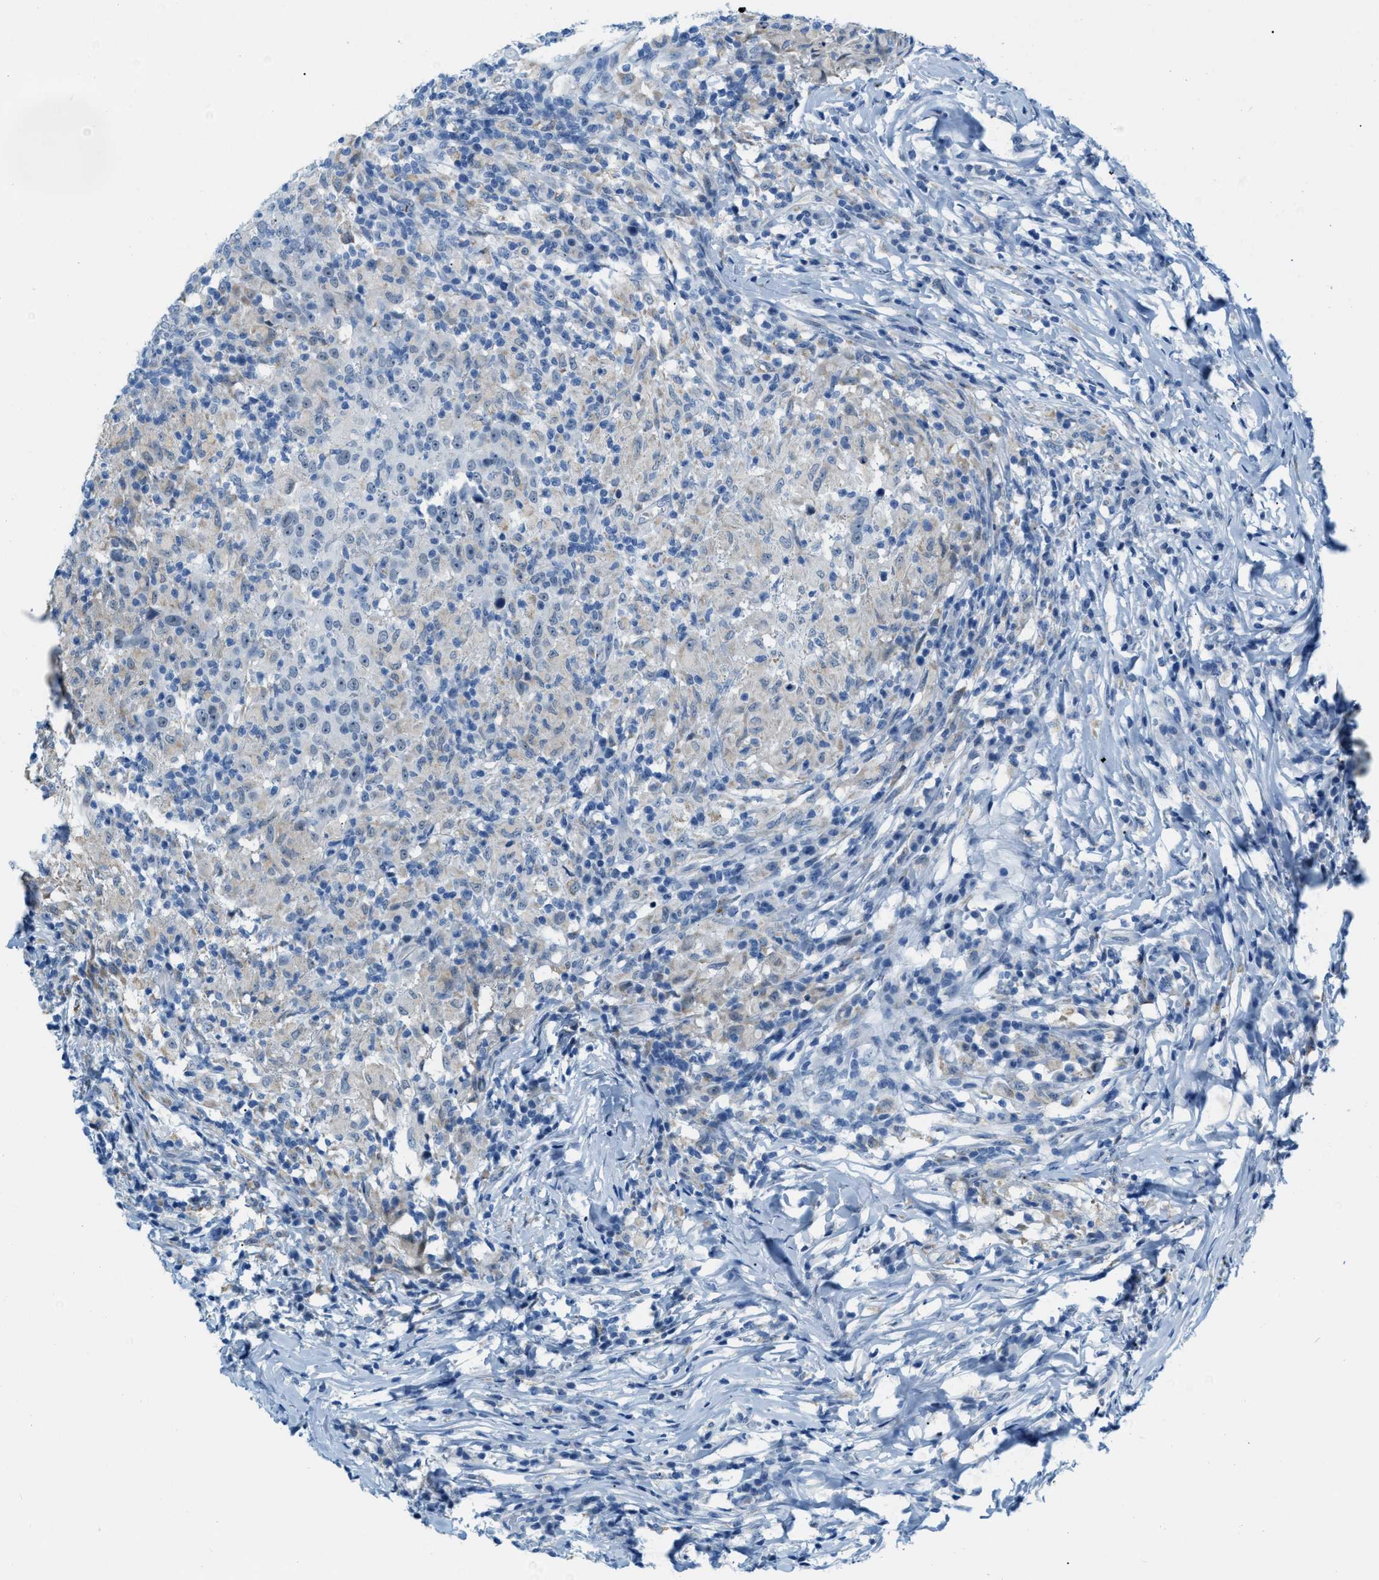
{"staining": {"intensity": "negative", "quantity": "none", "location": "none"}, "tissue": "head and neck cancer", "cell_type": "Tumor cells", "image_type": "cancer", "snomed": [{"axis": "morphology", "description": "Adenocarcinoma, NOS"}, {"axis": "topography", "description": "Salivary gland"}, {"axis": "topography", "description": "Head-Neck"}], "caption": "Tumor cells show no significant protein positivity in head and neck cancer (adenocarcinoma). (DAB (3,3'-diaminobenzidine) immunohistochemistry (IHC) visualized using brightfield microscopy, high magnification).", "gene": "PHRF1", "patient": {"sex": "female", "age": 65}}